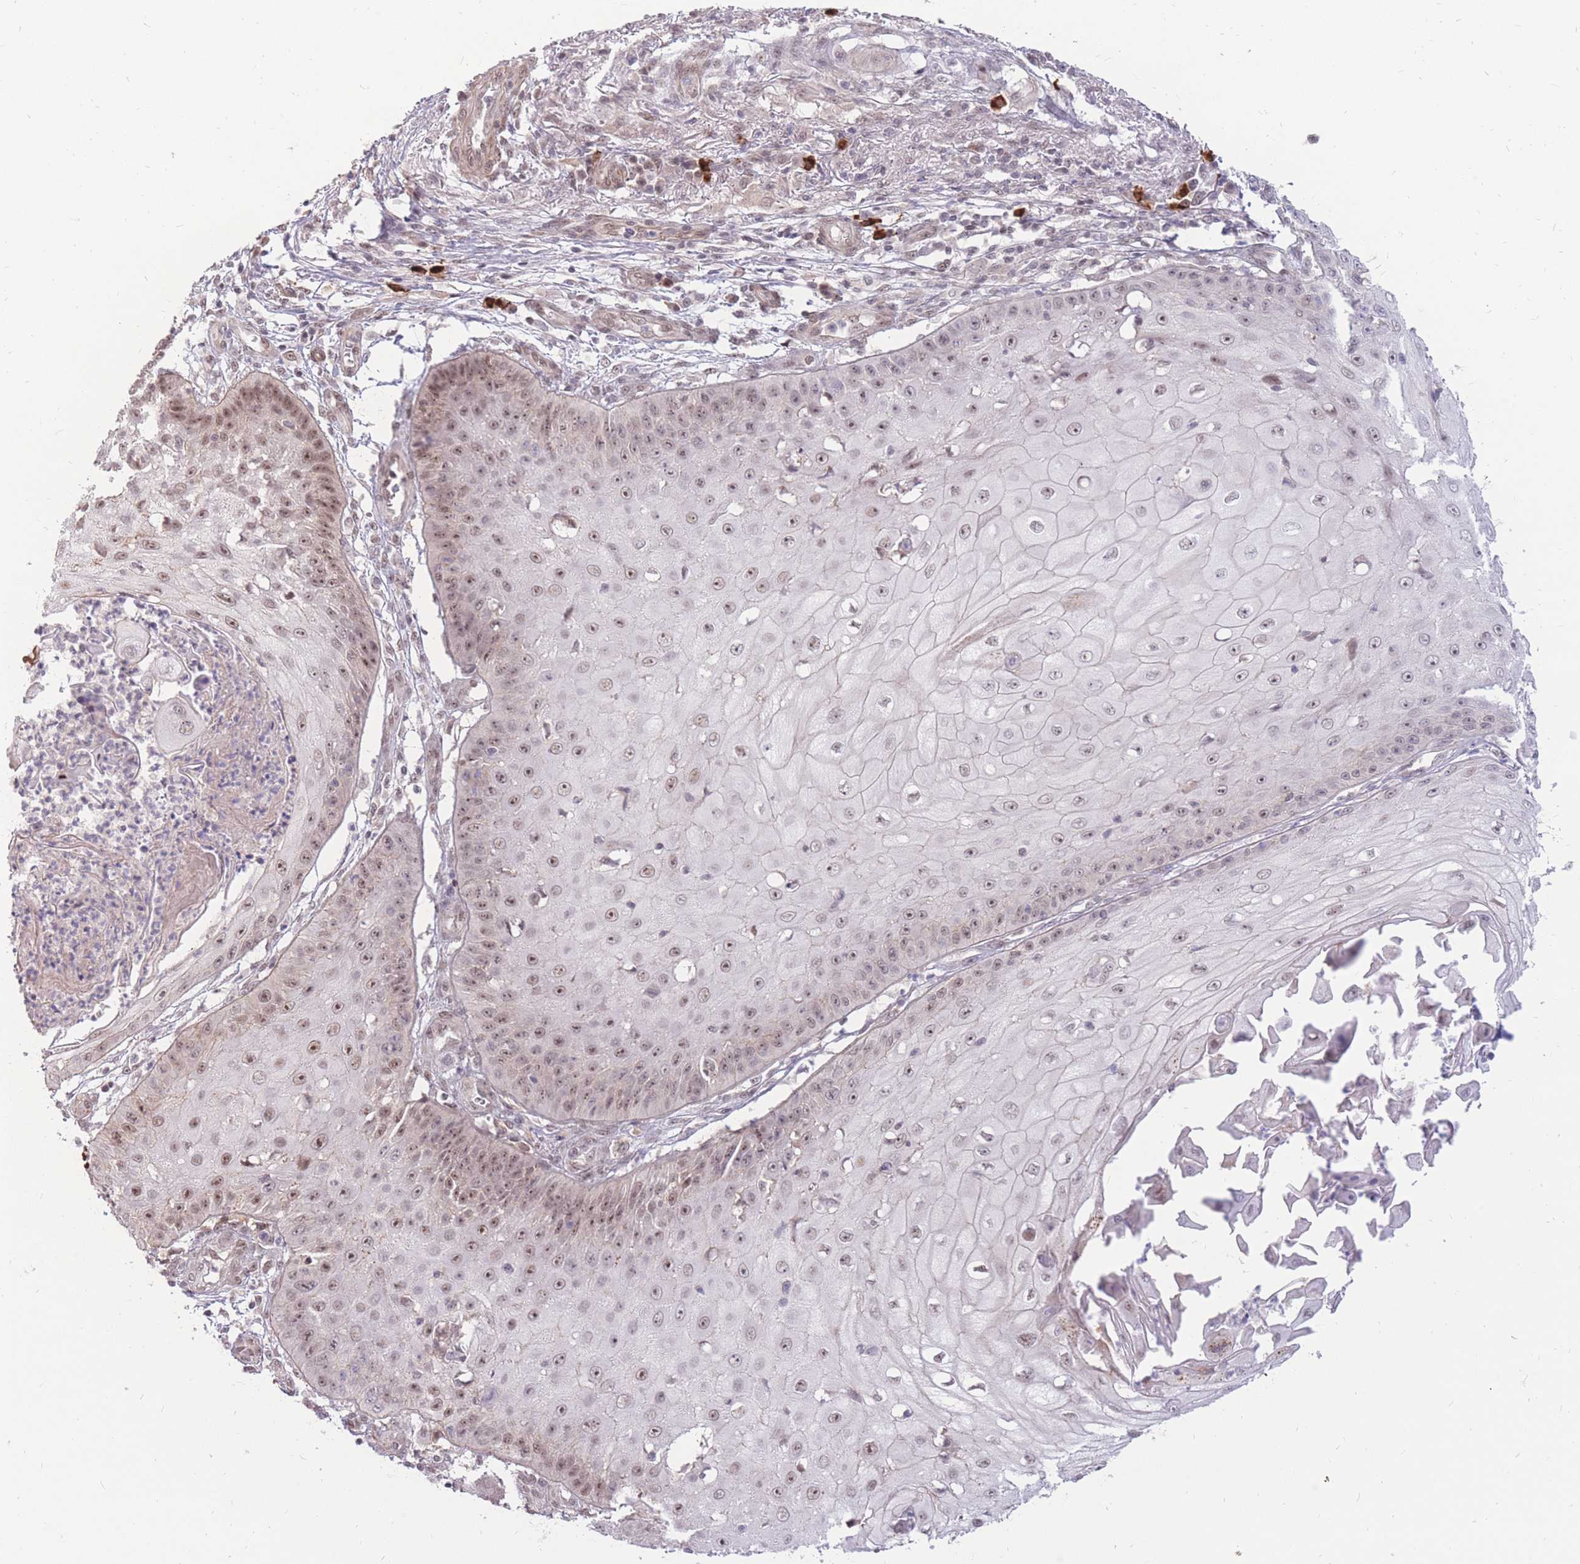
{"staining": {"intensity": "moderate", "quantity": ">75%", "location": "nuclear"}, "tissue": "skin cancer", "cell_type": "Tumor cells", "image_type": "cancer", "snomed": [{"axis": "morphology", "description": "Squamous cell carcinoma, NOS"}, {"axis": "topography", "description": "Skin"}], "caption": "Protein expression analysis of skin cancer demonstrates moderate nuclear positivity in approximately >75% of tumor cells. The protein of interest is stained brown, and the nuclei are stained in blue (DAB IHC with brightfield microscopy, high magnification).", "gene": "ERICH6B", "patient": {"sex": "male", "age": 70}}